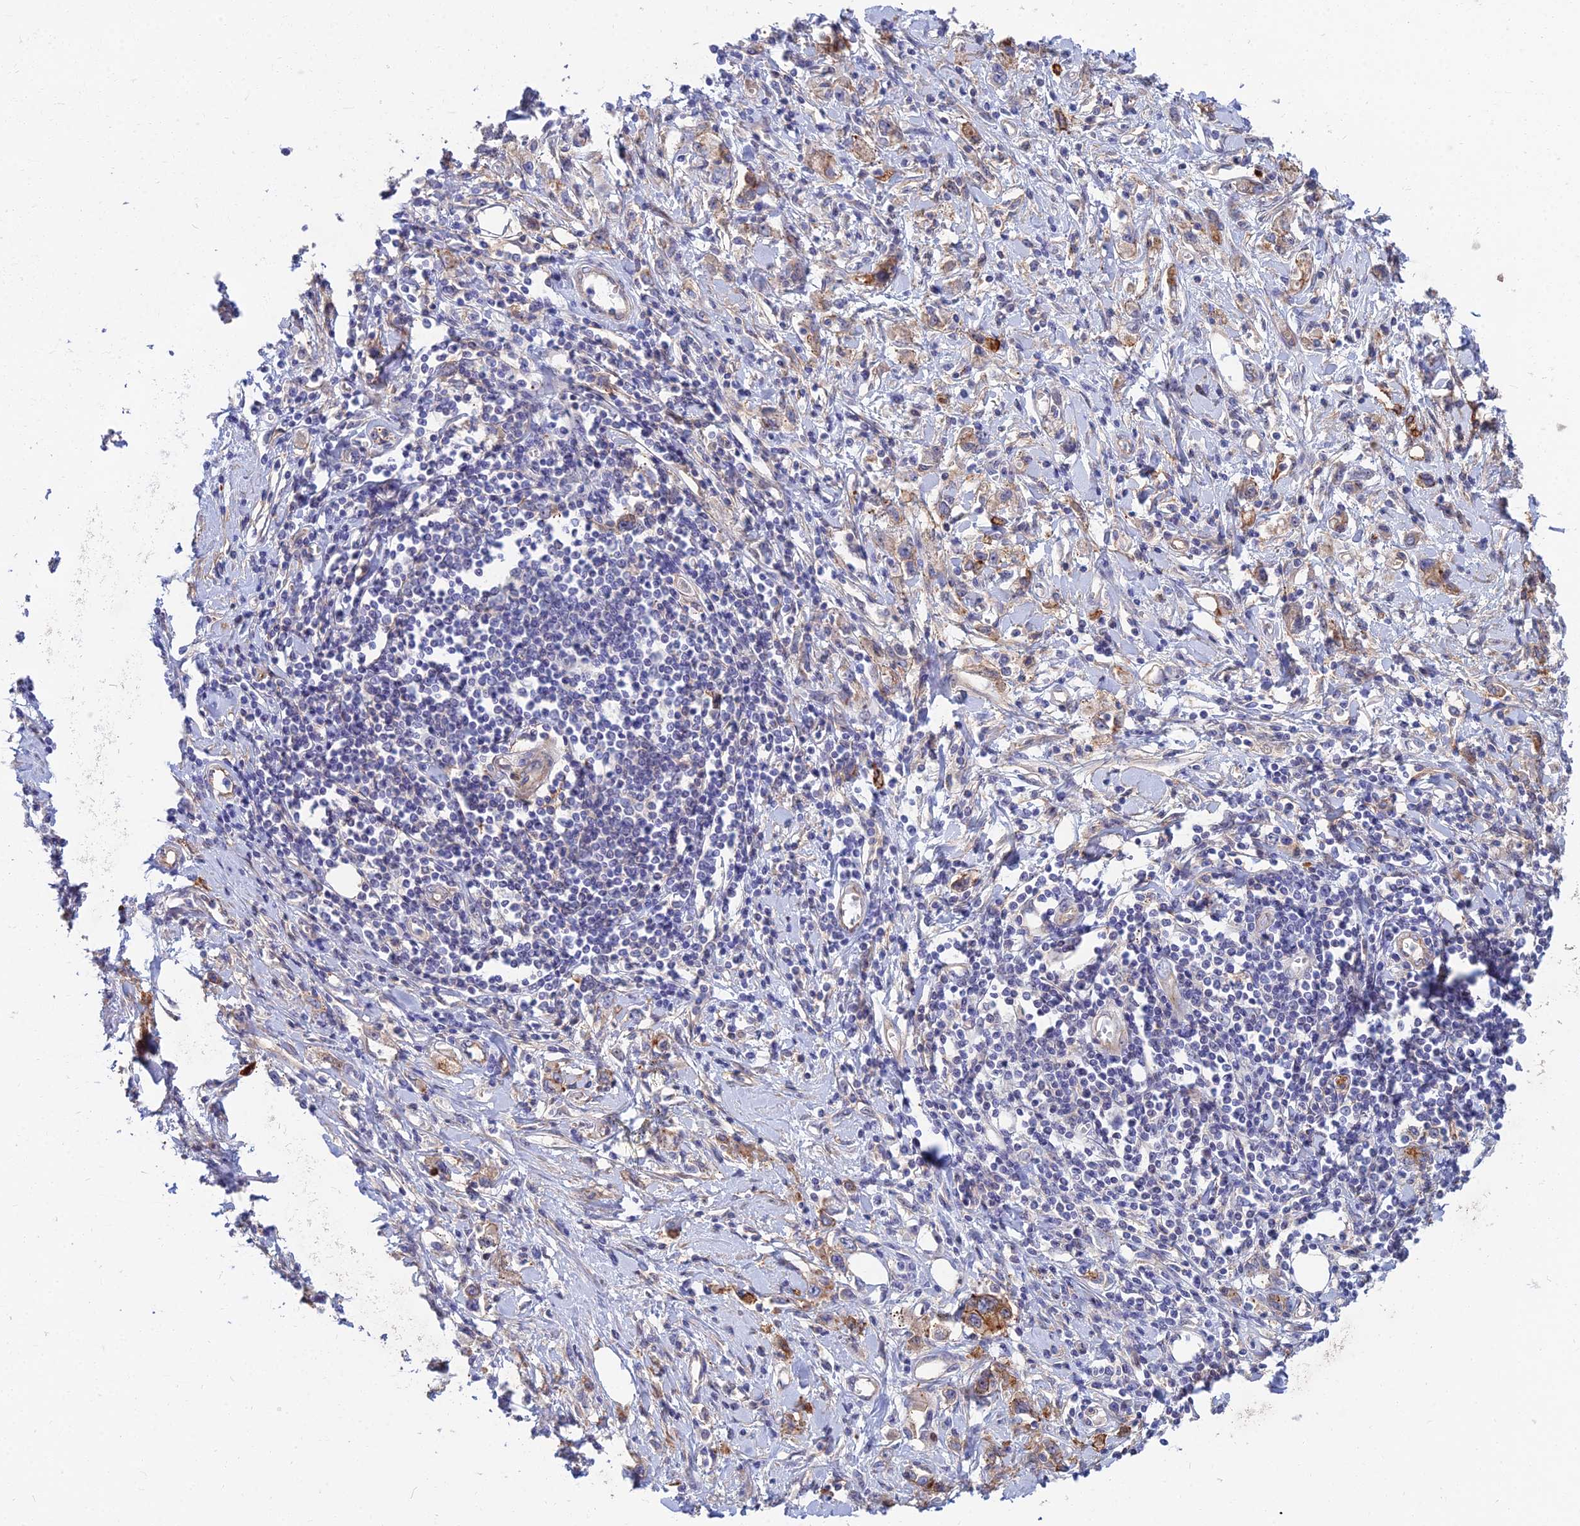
{"staining": {"intensity": "moderate", "quantity": "<25%", "location": "cytoplasmic/membranous"}, "tissue": "stomach cancer", "cell_type": "Tumor cells", "image_type": "cancer", "snomed": [{"axis": "morphology", "description": "Adenocarcinoma, NOS"}, {"axis": "topography", "description": "Stomach"}], "caption": "Adenocarcinoma (stomach) stained for a protein displays moderate cytoplasmic/membranous positivity in tumor cells. Using DAB (brown) and hematoxylin (blue) stains, captured at high magnification using brightfield microscopy.", "gene": "TRIM43B", "patient": {"sex": "female", "age": 76}}